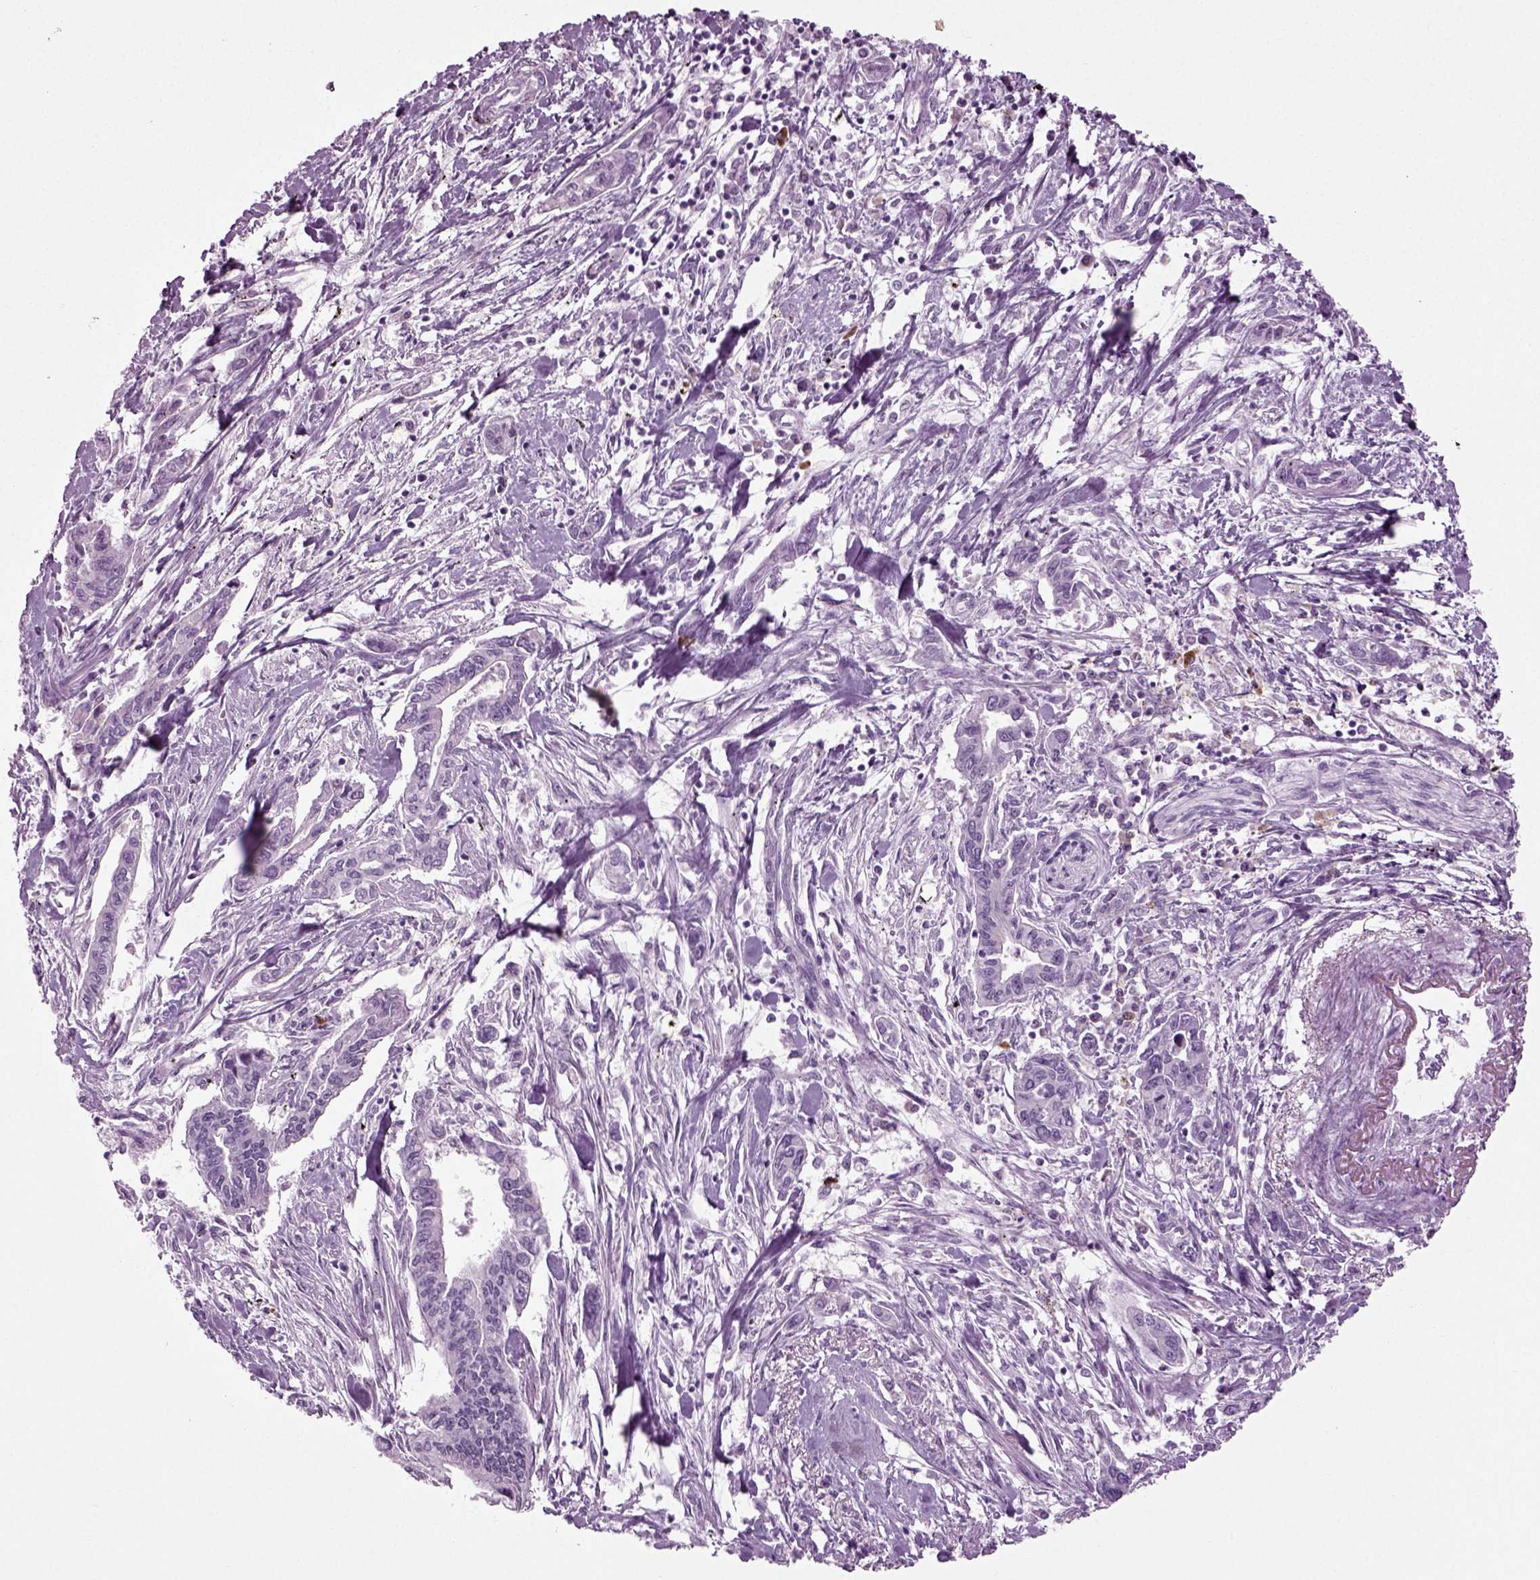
{"staining": {"intensity": "negative", "quantity": "none", "location": "none"}, "tissue": "pancreatic cancer", "cell_type": "Tumor cells", "image_type": "cancer", "snomed": [{"axis": "morphology", "description": "Adenocarcinoma, NOS"}, {"axis": "topography", "description": "Pancreas"}], "caption": "Immunohistochemical staining of pancreatic cancer (adenocarcinoma) demonstrates no significant staining in tumor cells.", "gene": "PRLH", "patient": {"sex": "male", "age": 60}}